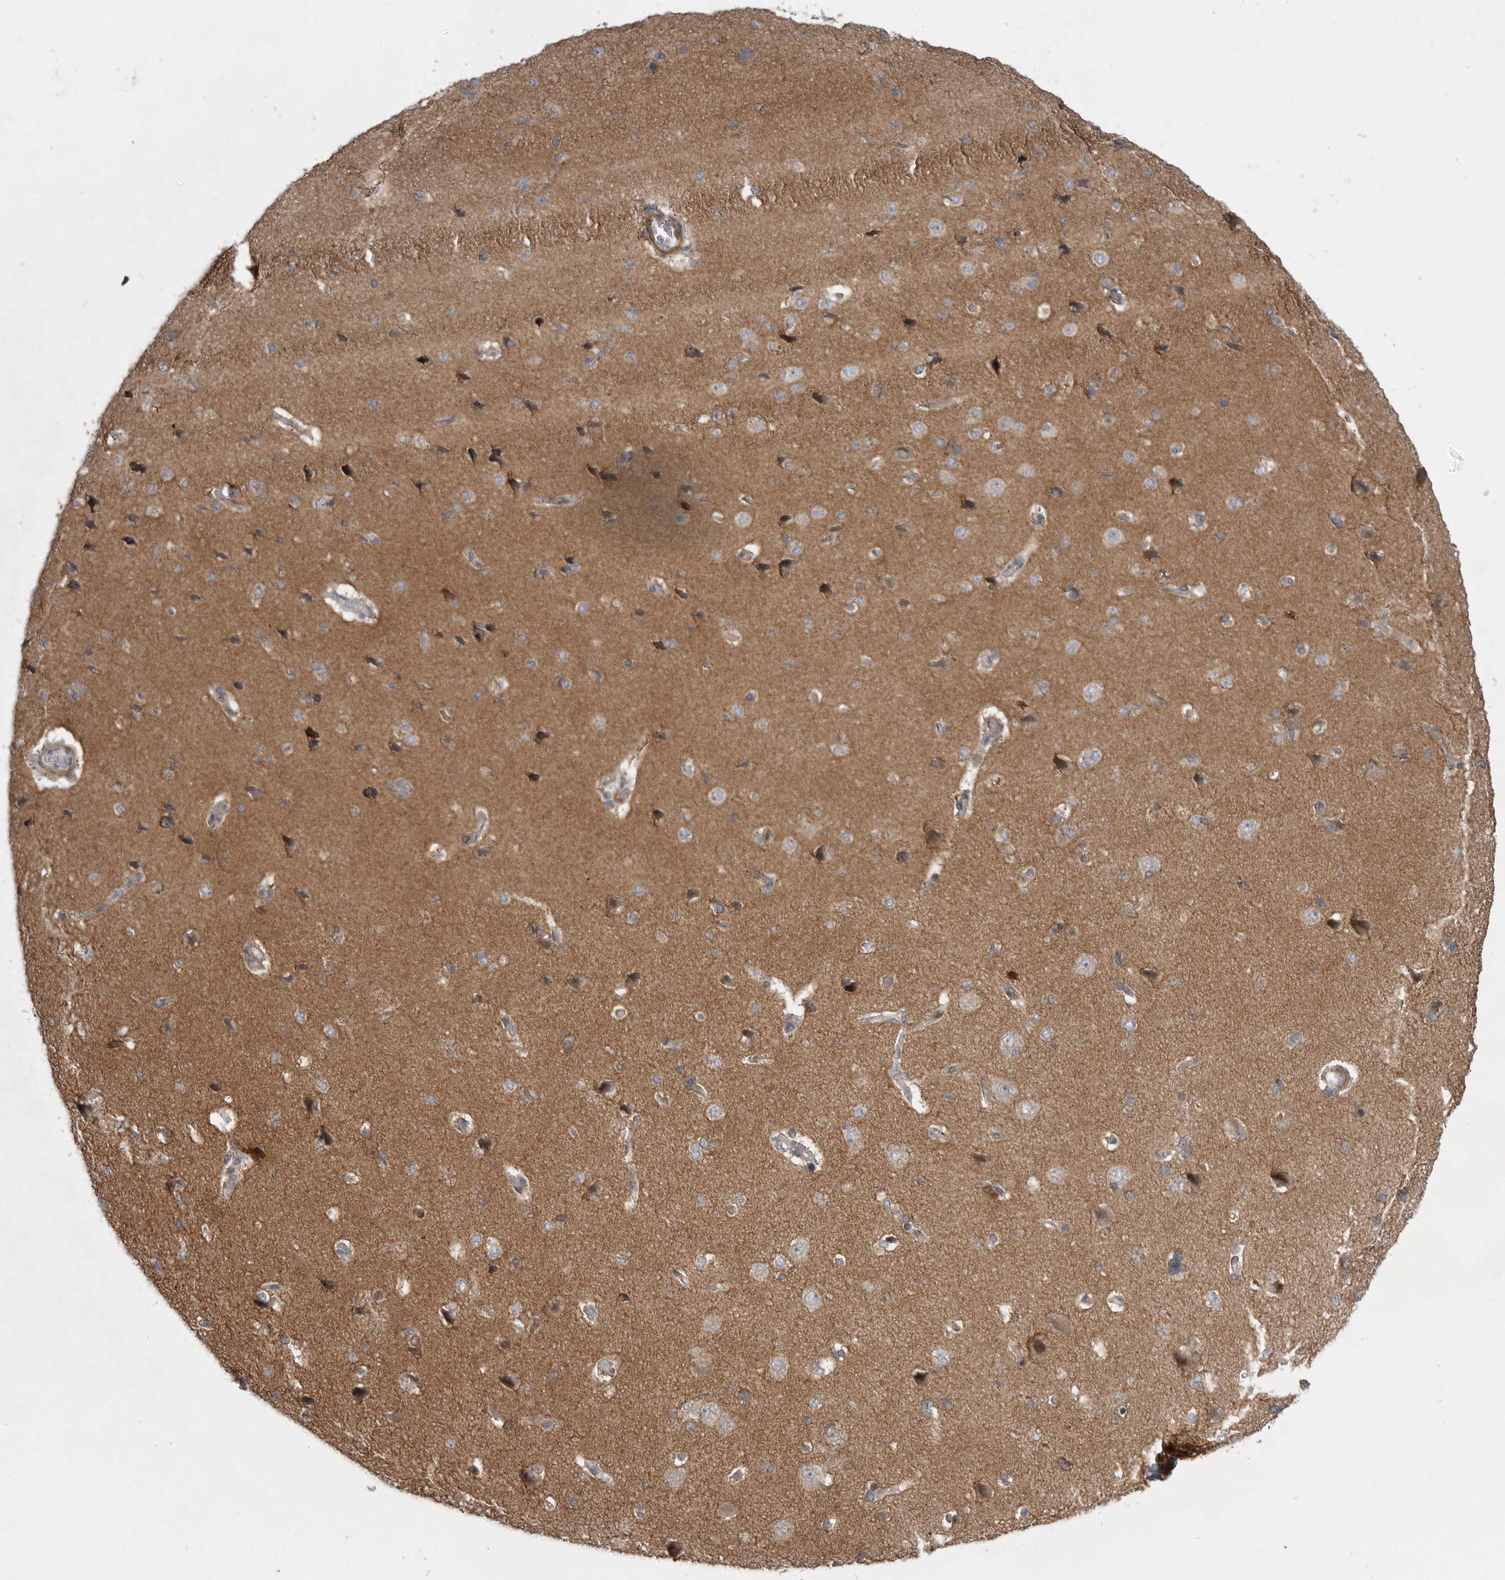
{"staining": {"intensity": "negative", "quantity": "none", "location": "none"}, "tissue": "cerebral cortex", "cell_type": "Endothelial cells", "image_type": "normal", "snomed": [{"axis": "morphology", "description": "Normal tissue, NOS"}, {"axis": "topography", "description": "Cerebral cortex"}], "caption": "This is an IHC micrograph of unremarkable cerebral cortex. There is no positivity in endothelial cells.", "gene": "PPP1R9A", "patient": {"sex": "male", "age": 62}}